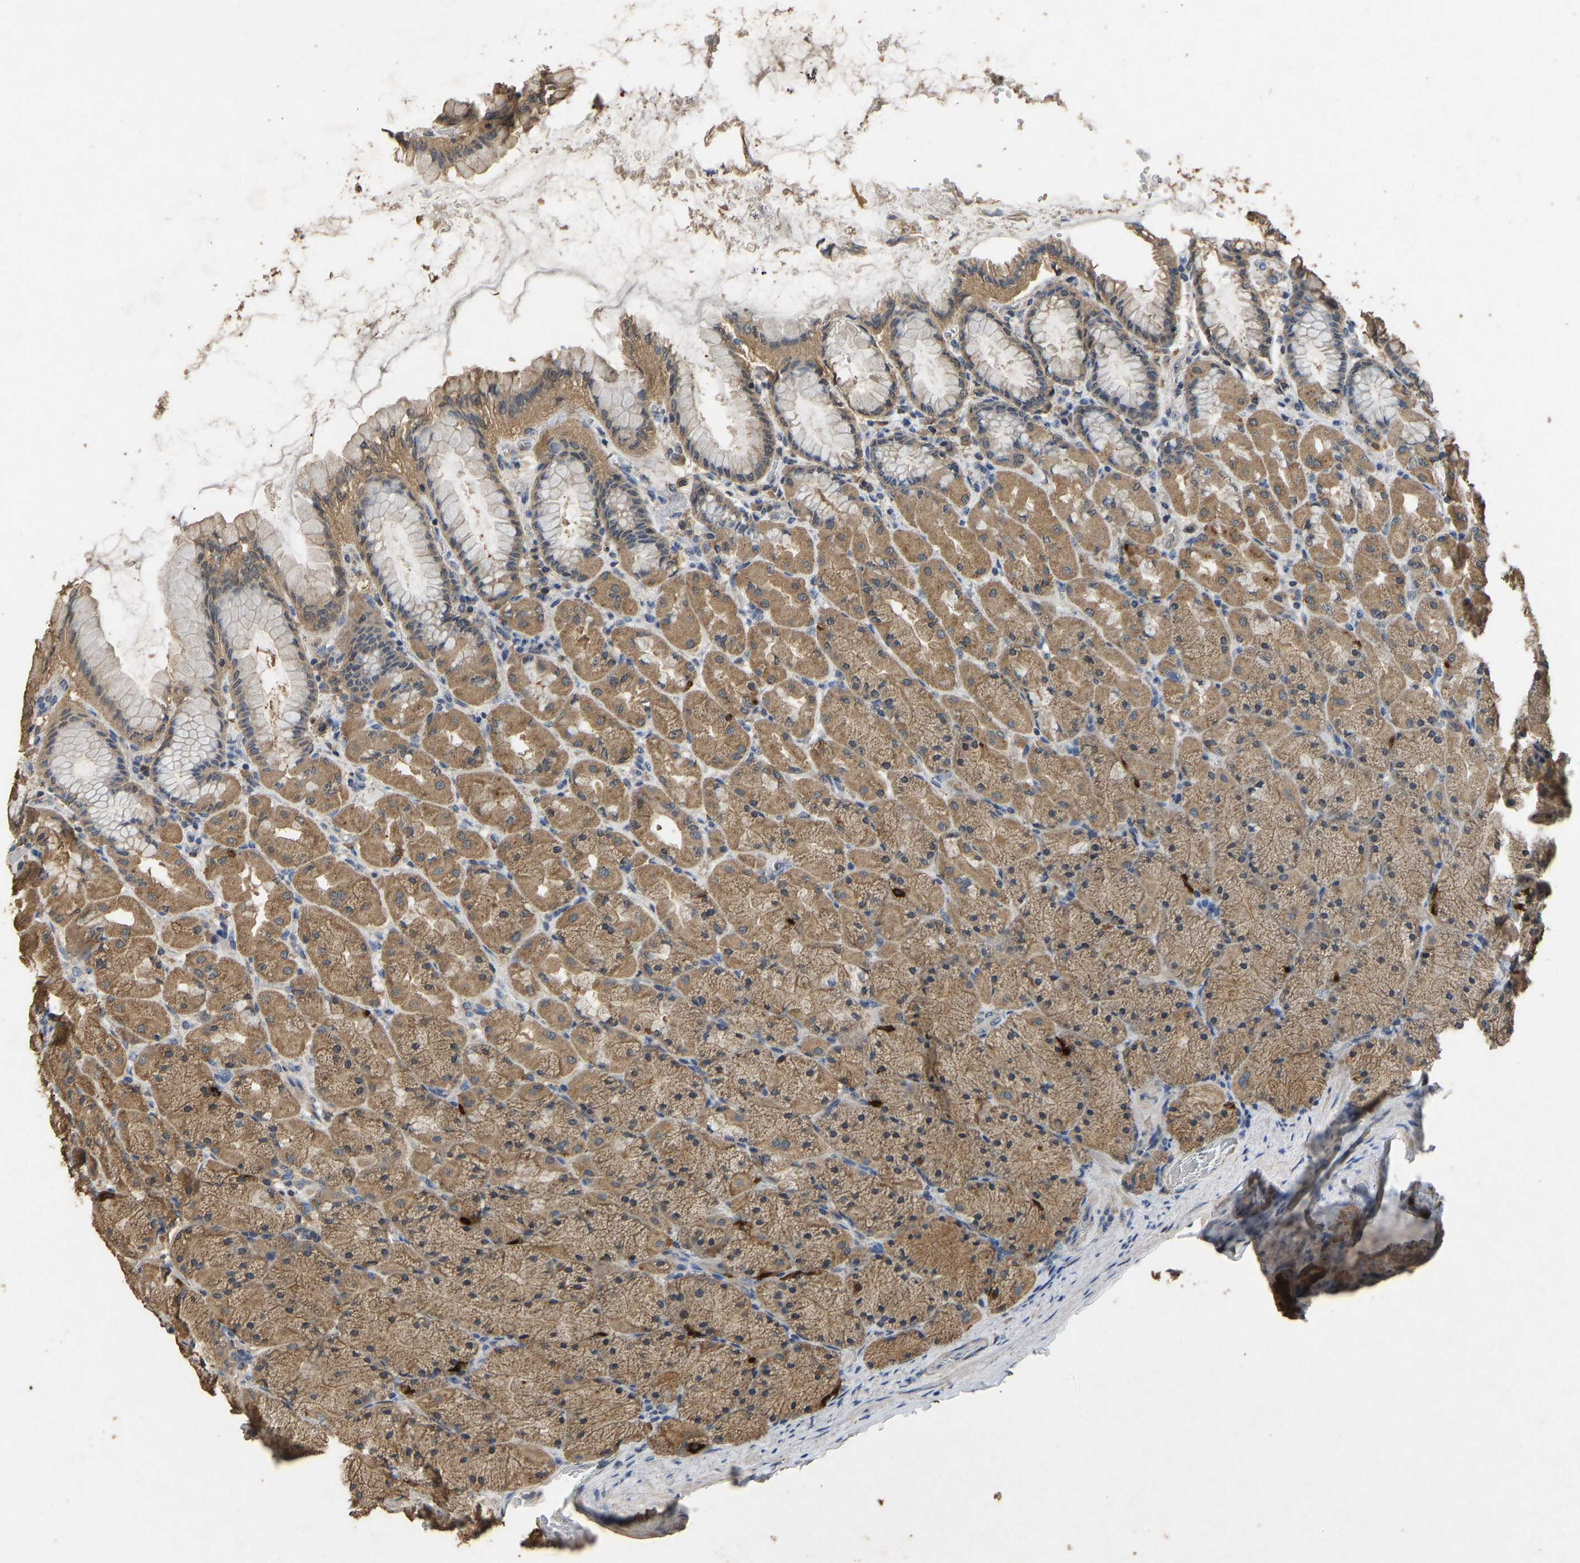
{"staining": {"intensity": "moderate", "quantity": ">75%", "location": "cytoplasmic/membranous"}, "tissue": "stomach", "cell_type": "Glandular cells", "image_type": "normal", "snomed": [{"axis": "morphology", "description": "Normal tissue, NOS"}, {"axis": "topography", "description": "Stomach, upper"}], "caption": "A photomicrograph of stomach stained for a protein exhibits moderate cytoplasmic/membranous brown staining in glandular cells. Ihc stains the protein of interest in brown and the nuclei are stained blue.", "gene": "CIDEC", "patient": {"sex": "female", "age": 56}}